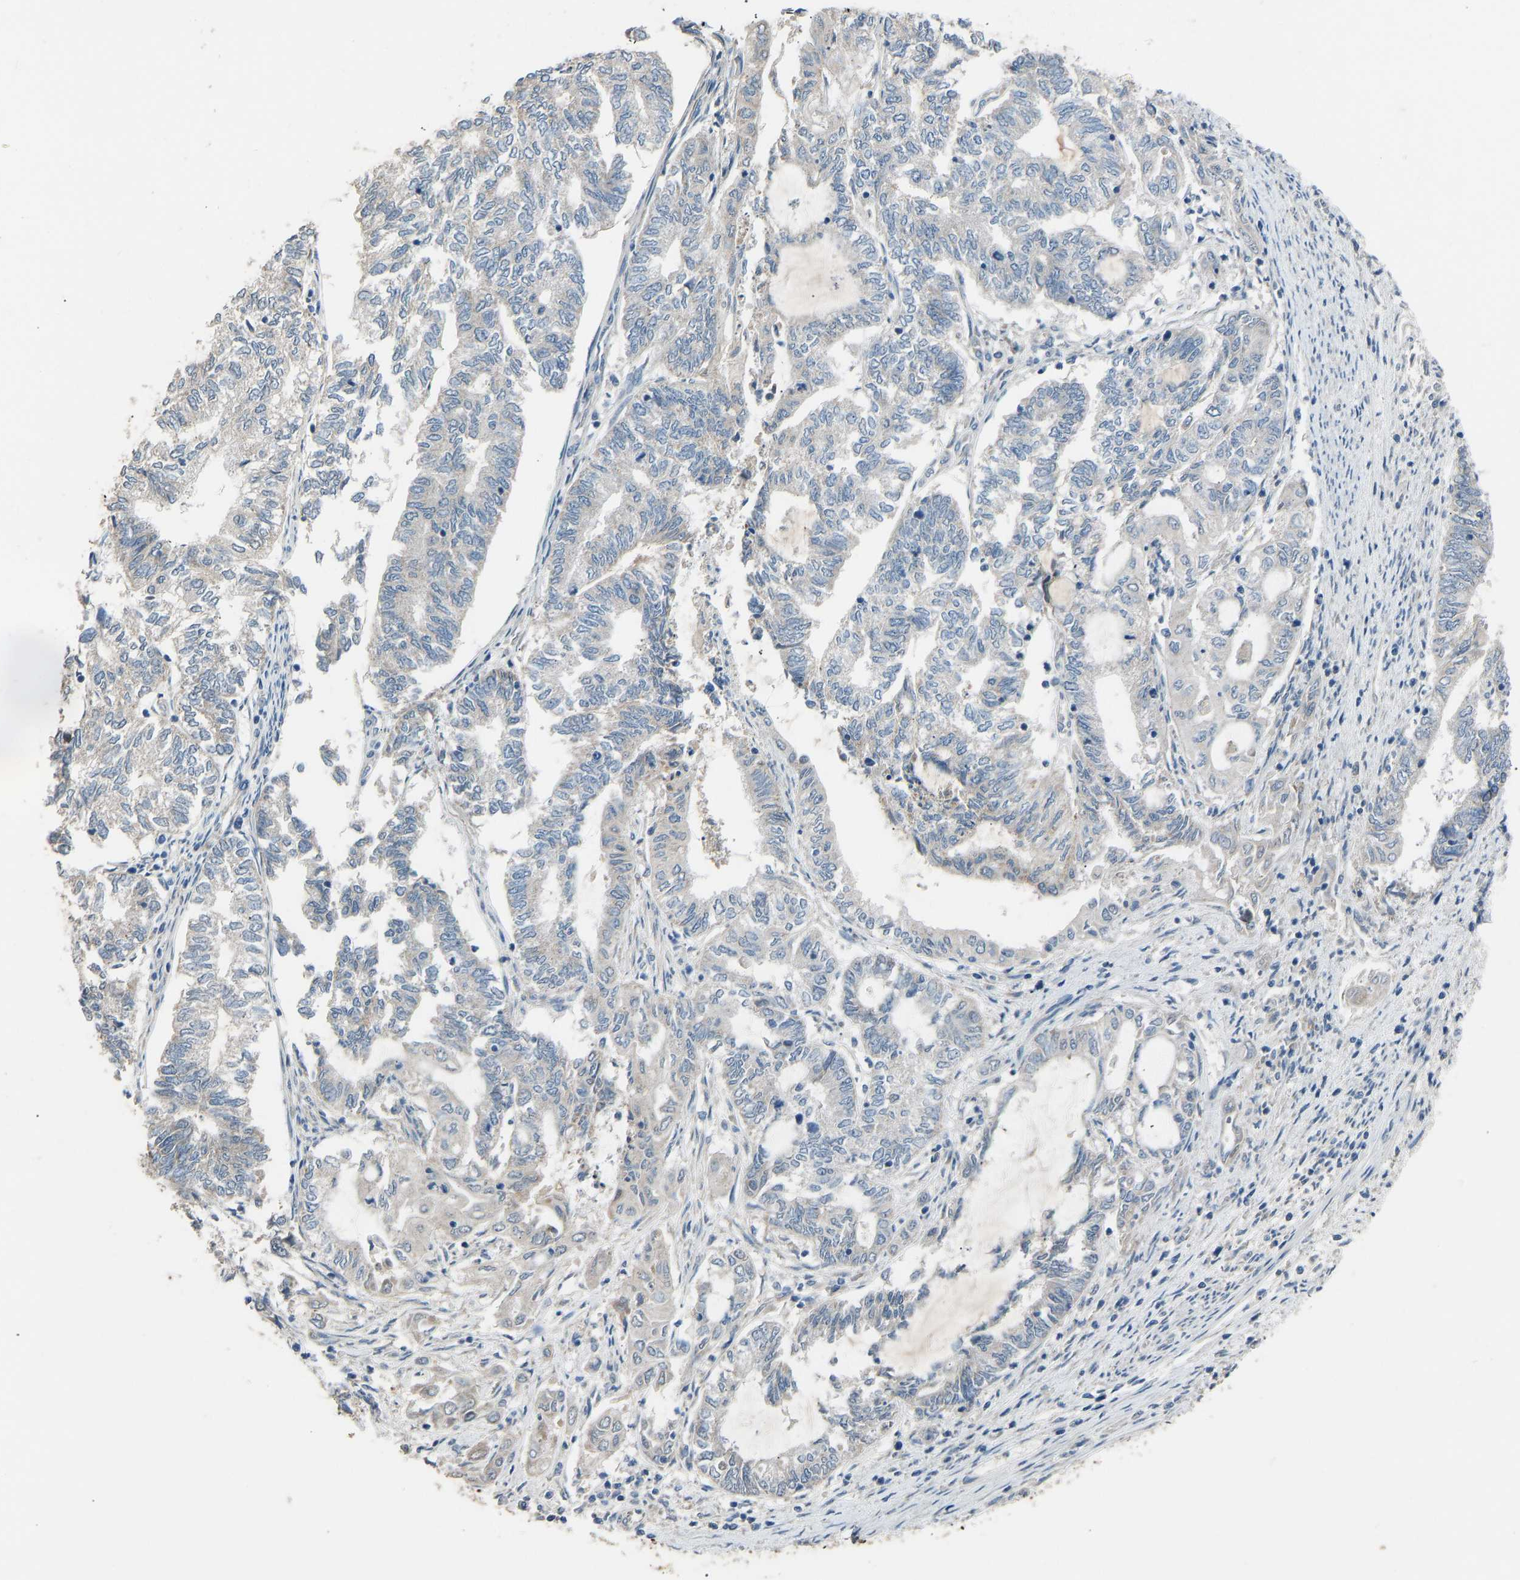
{"staining": {"intensity": "negative", "quantity": "none", "location": "none"}, "tissue": "endometrial cancer", "cell_type": "Tumor cells", "image_type": "cancer", "snomed": [{"axis": "morphology", "description": "Adenocarcinoma, NOS"}, {"axis": "topography", "description": "Uterus"}, {"axis": "topography", "description": "Endometrium"}], "caption": "IHC of human endometrial cancer (adenocarcinoma) displays no positivity in tumor cells. (Stains: DAB IHC with hematoxylin counter stain, Microscopy: brightfield microscopy at high magnification).", "gene": "TGFBR3", "patient": {"sex": "female", "age": 70}}